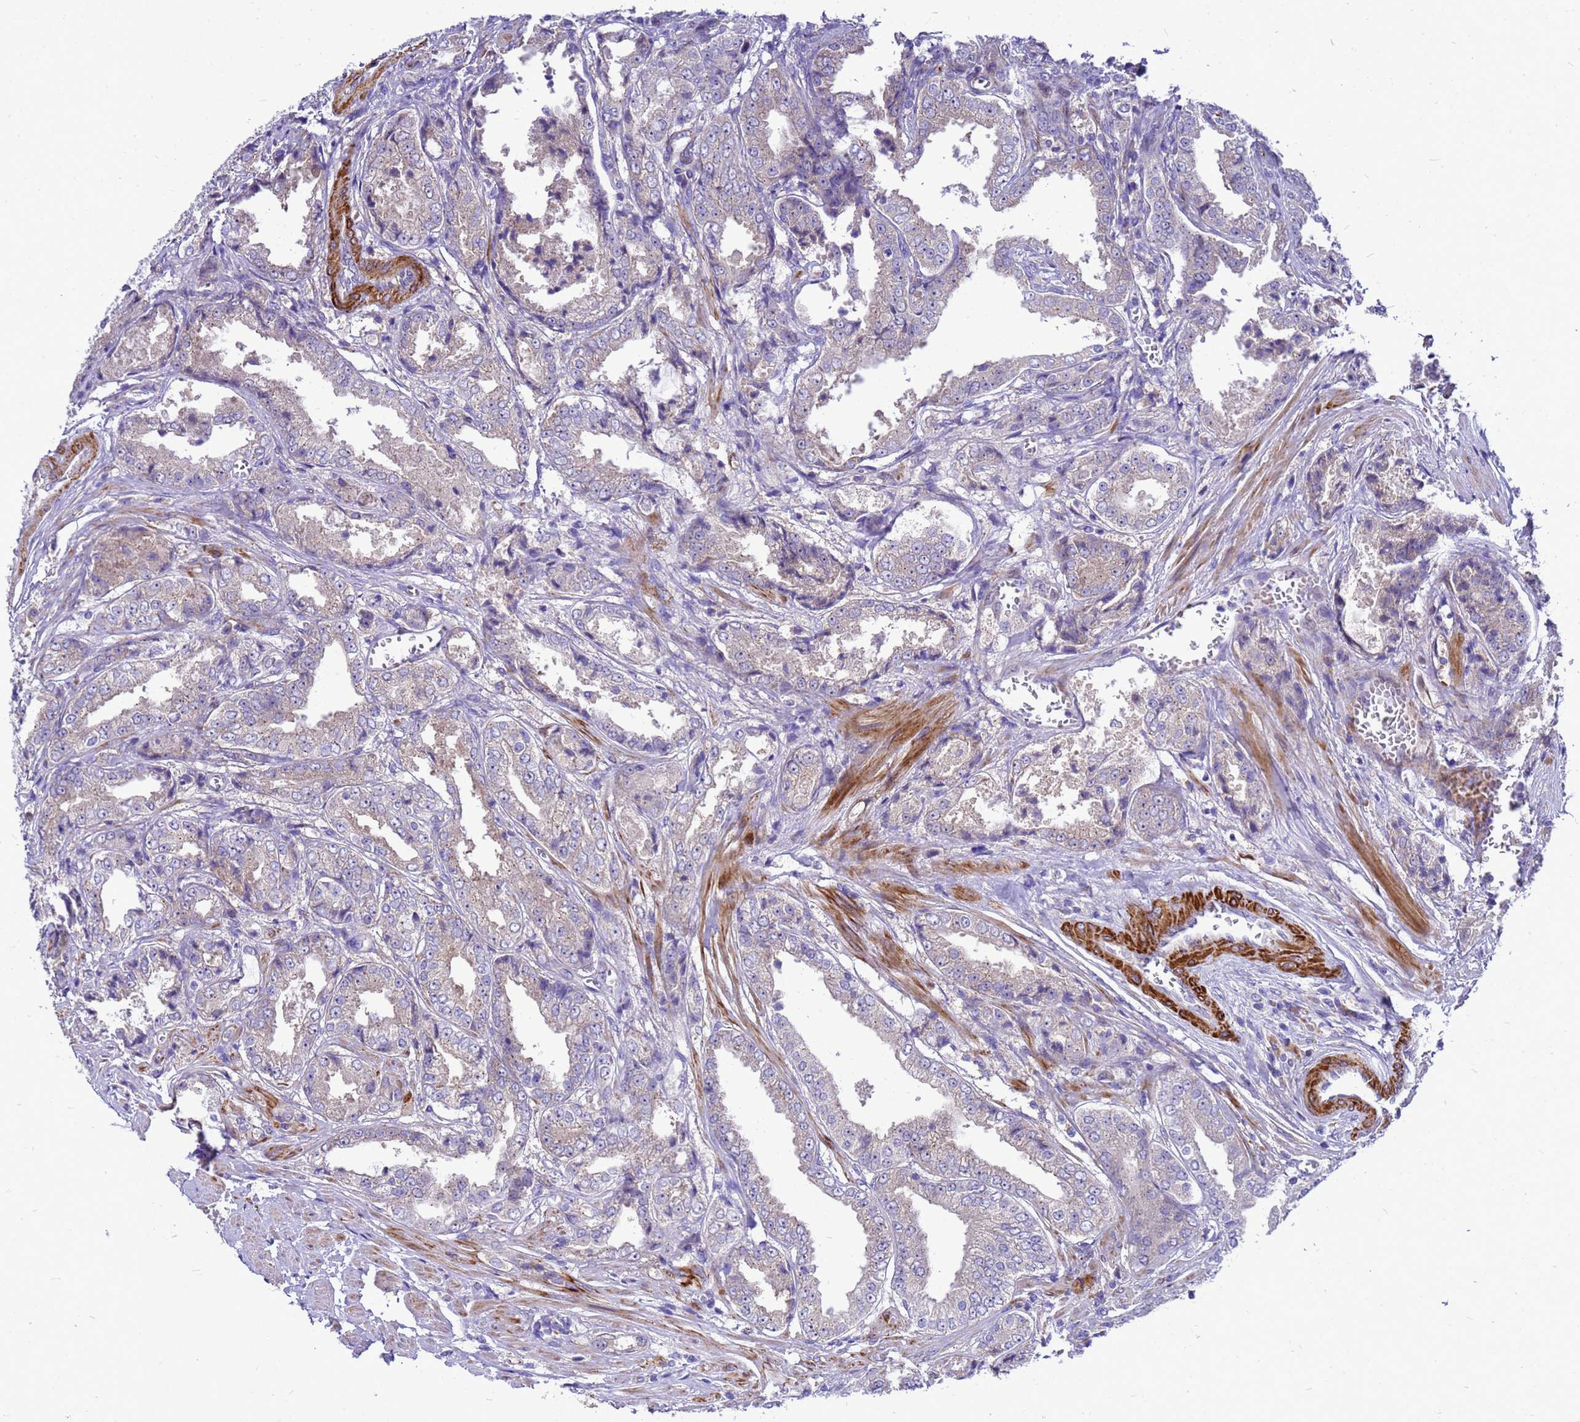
{"staining": {"intensity": "negative", "quantity": "none", "location": "none"}, "tissue": "prostate cancer", "cell_type": "Tumor cells", "image_type": "cancer", "snomed": [{"axis": "morphology", "description": "Adenocarcinoma, High grade"}, {"axis": "topography", "description": "Prostate"}], "caption": "A micrograph of adenocarcinoma (high-grade) (prostate) stained for a protein displays no brown staining in tumor cells. (Stains: DAB (3,3'-diaminobenzidine) IHC with hematoxylin counter stain, Microscopy: brightfield microscopy at high magnification).", "gene": "POP7", "patient": {"sex": "male", "age": 72}}